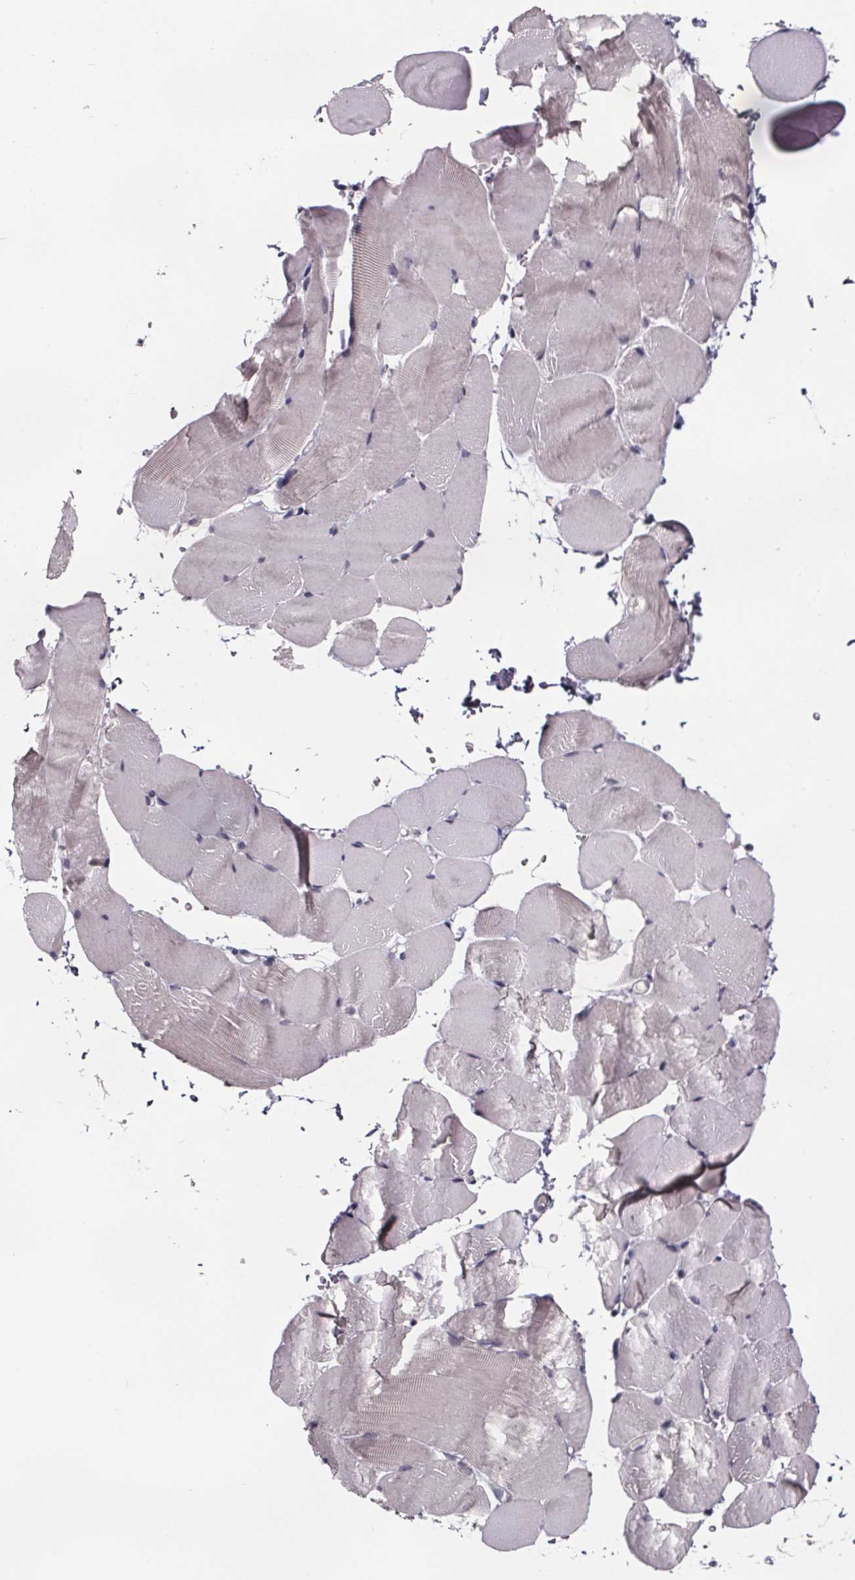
{"staining": {"intensity": "negative", "quantity": "none", "location": "none"}, "tissue": "skeletal muscle", "cell_type": "Myocytes", "image_type": "normal", "snomed": [{"axis": "morphology", "description": "Normal tissue, NOS"}, {"axis": "topography", "description": "Skeletal muscle"}], "caption": "Myocytes show no significant protein expression in benign skeletal muscle. (Stains: DAB IHC with hematoxylin counter stain, Microscopy: brightfield microscopy at high magnification).", "gene": "AR", "patient": {"sex": "female", "age": 37}}